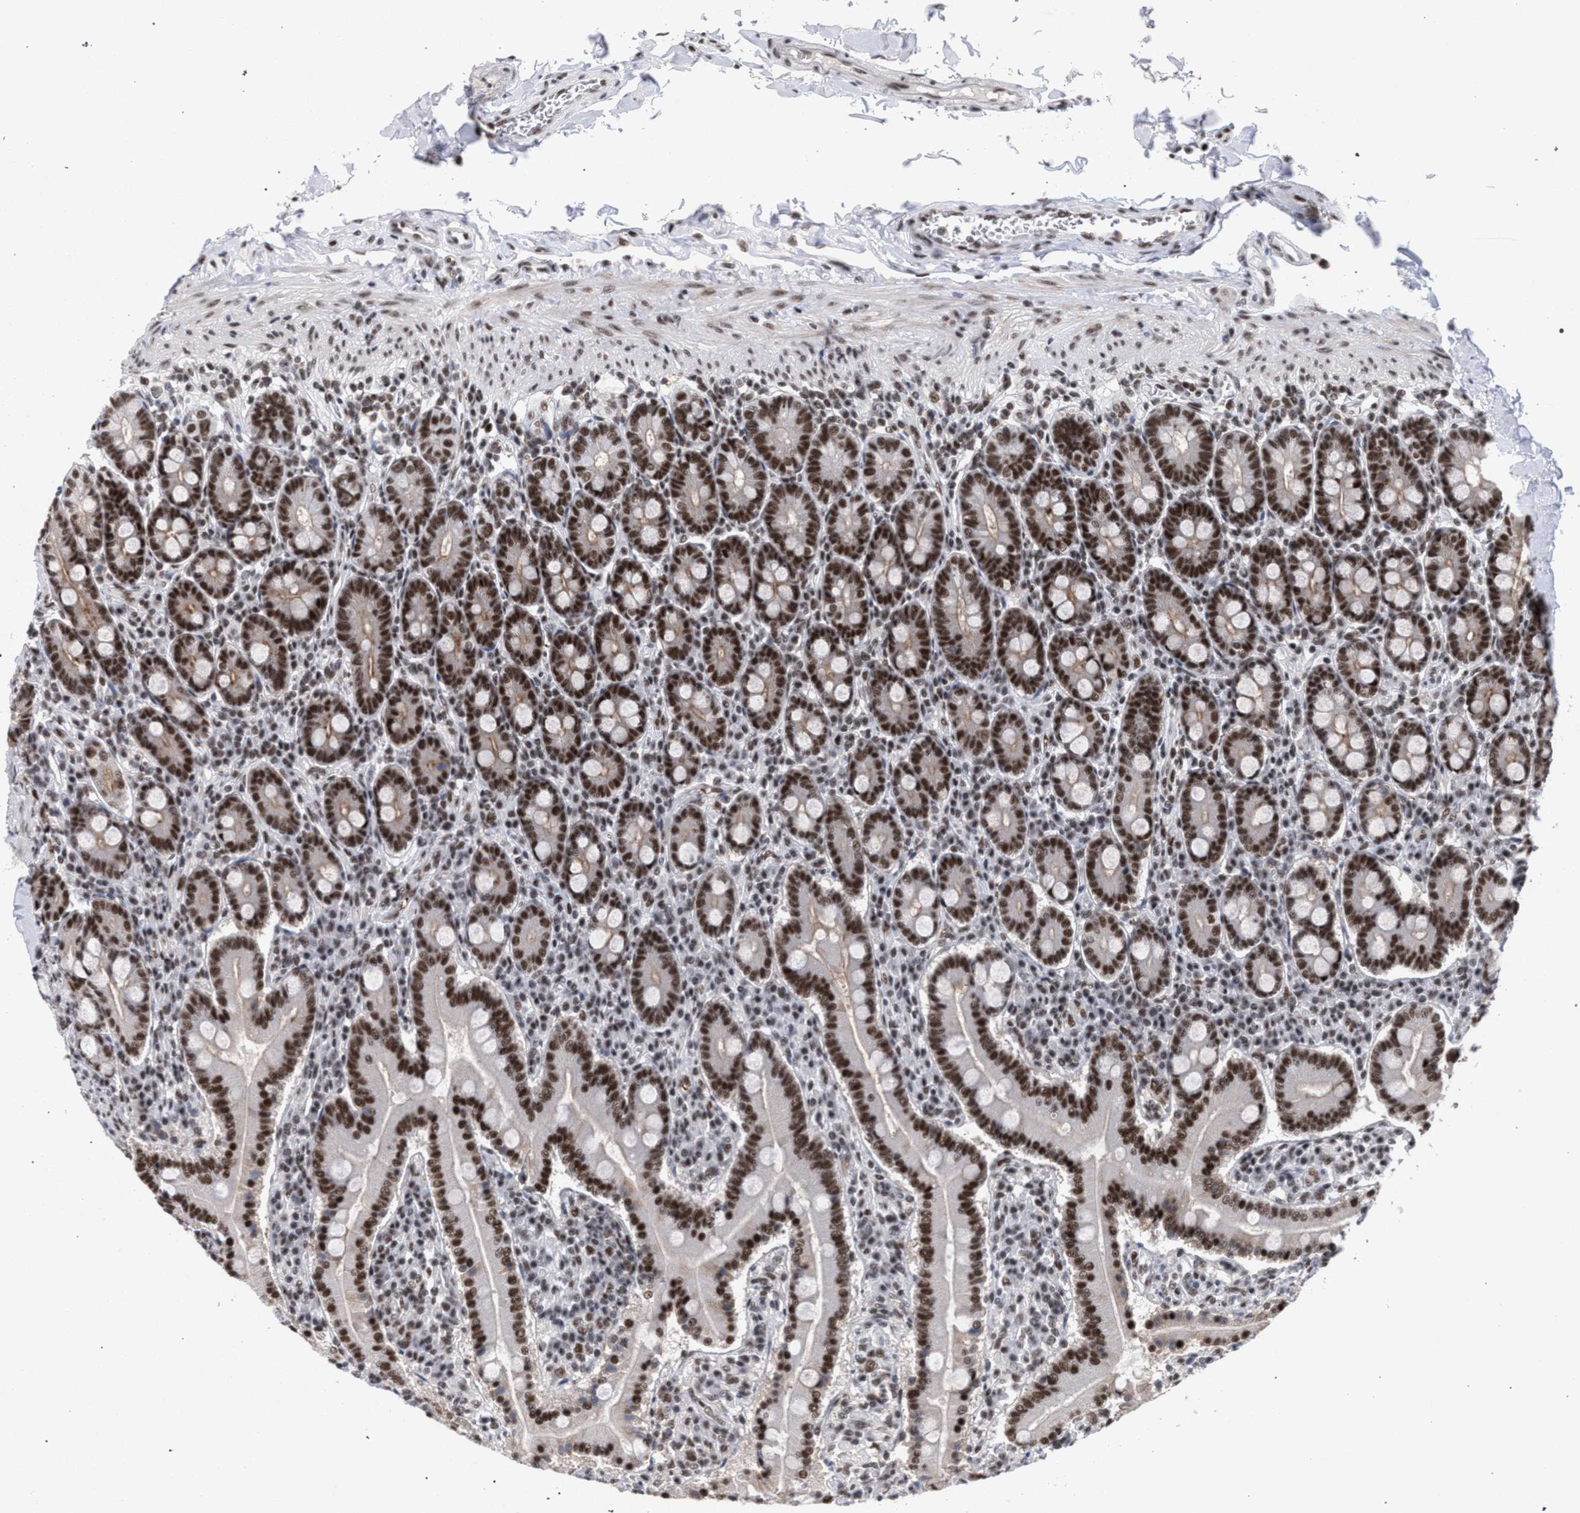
{"staining": {"intensity": "strong", "quantity": ">75%", "location": "nuclear"}, "tissue": "duodenum", "cell_type": "Glandular cells", "image_type": "normal", "snomed": [{"axis": "morphology", "description": "Normal tissue, NOS"}, {"axis": "topography", "description": "Duodenum"}], "caption": "Strong nuclear staining is appreciated in approximately >75% of glandular cells in unremarkable duodenum. (IHC, brightfield microscopy, high magnification).", "gene": "SCAF4", "patient": {"sex": "male", "age": 50}}